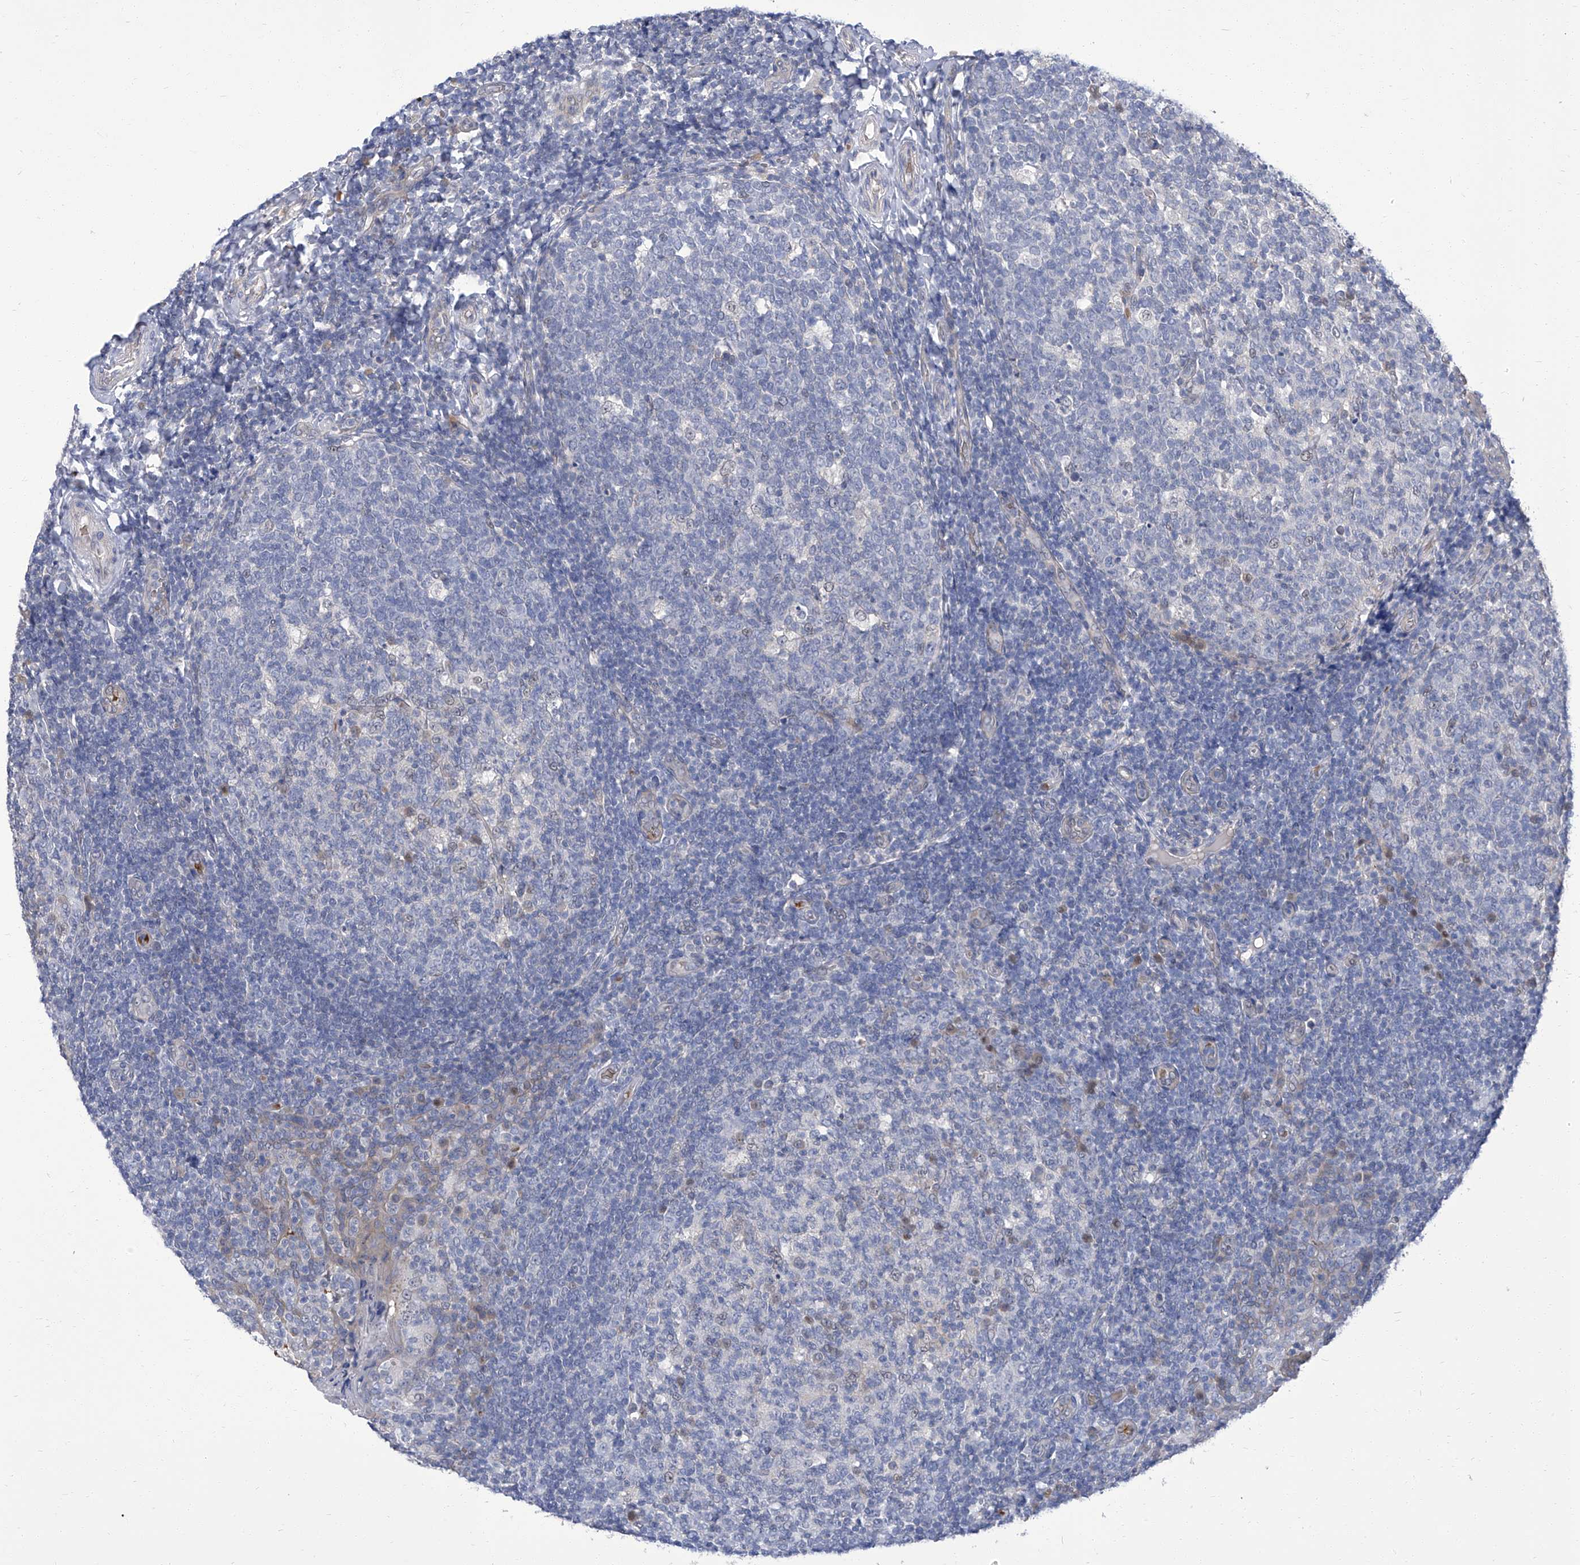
{"staining": {"intensity": "negative", "quantity": "none", "location": "none"}, "tissue": "tonsil", "cell_type": "Germinal center cells", "image_type": "normal", "snomed": [{"axis": "morphology", "description": "Normal tissue, NOS"}, {"axis": "topography", "description": "Tonsil"}], "caption": "Immunohistochemical staining of normal tonsil demonstrates no significant positivity in germinal center cells.", "gene": "PARD3", "patient": {"sex": "female", "age": 19}}